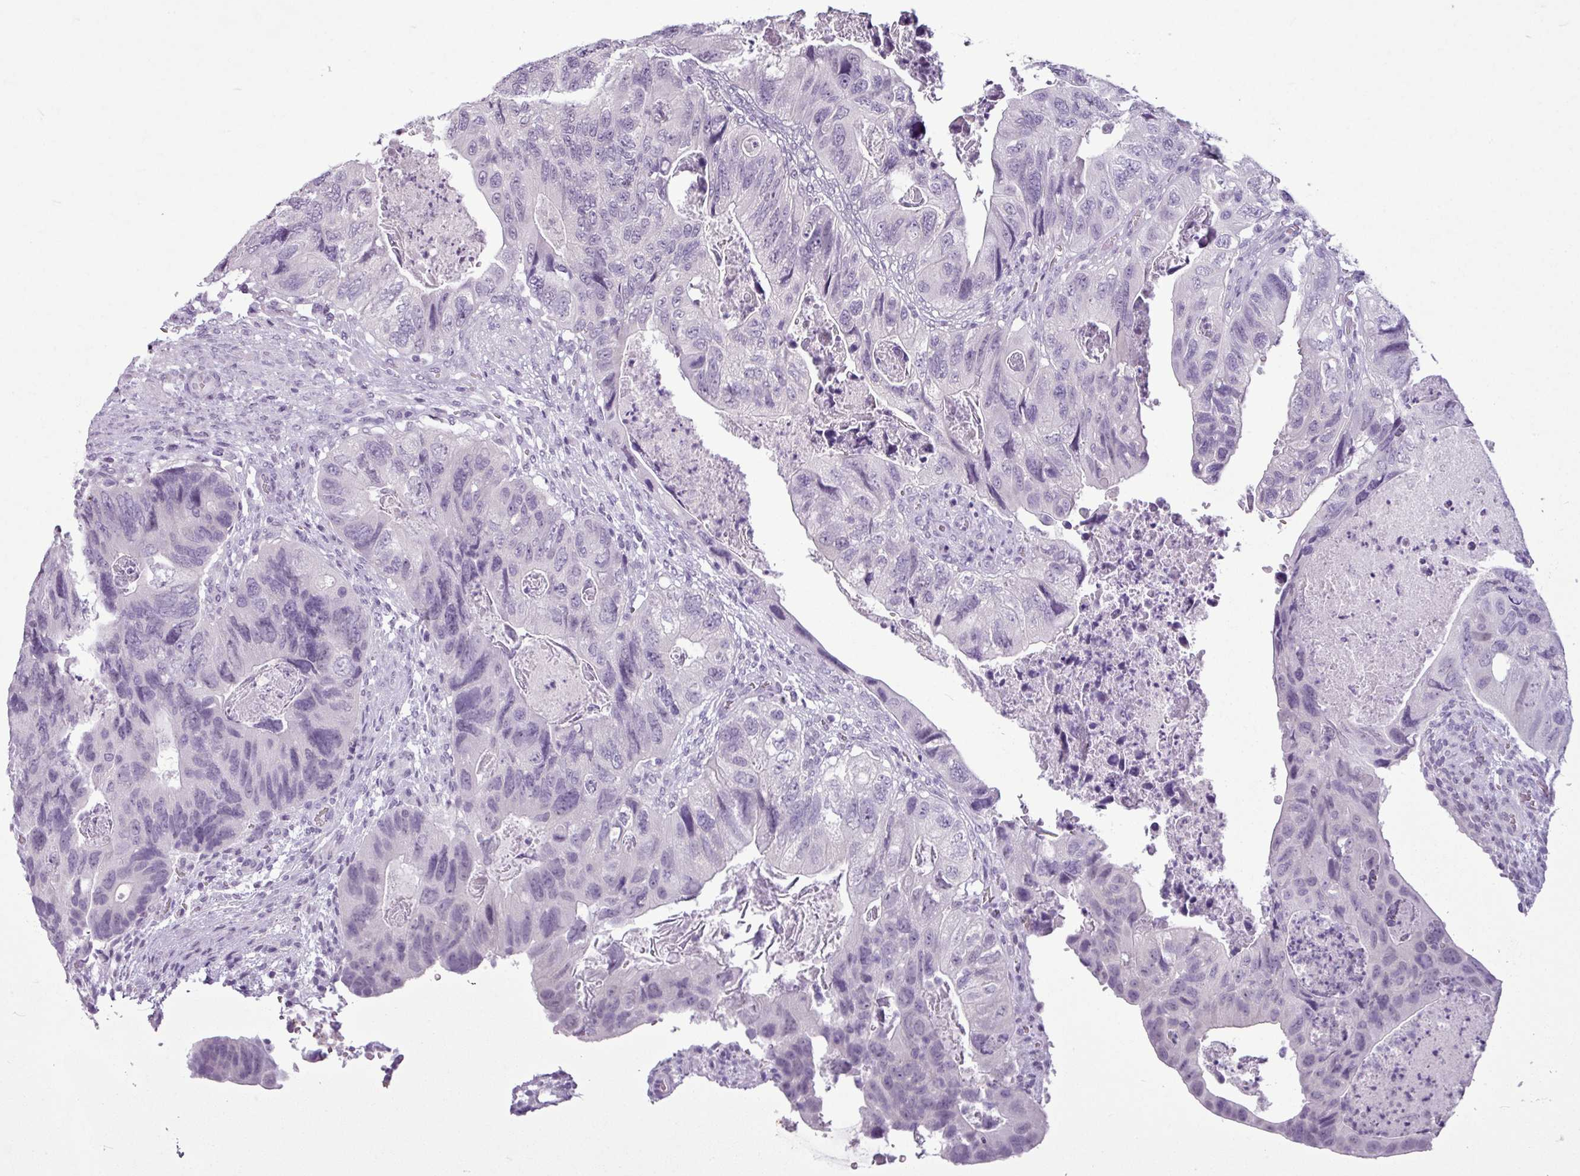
{"staining": {"intensity": "negative", "quantity": "none", "location": "none"}, "tissue": "colorectal cancer", "cell_type": "Tumor cells", "image_type": "cancer", "snomed": [{"axis": "morphology", "description": "Adenocarcinoma, NOS"}, {"axis": "topography", "description": "Rectum"}], "caption": "A micrograph of human colorectal cancer (adenocarcinoma) is negative for staining in tumor cells. The staining was performed using DAB (3,3'-diaminobenzidine) to visualize the protein expression in brown, while the nuclei were stained in blue with hematoxylin (Magnification: 20x).", "gene": "AMY2A", "patient": {"sex": "male", "age": 63}}